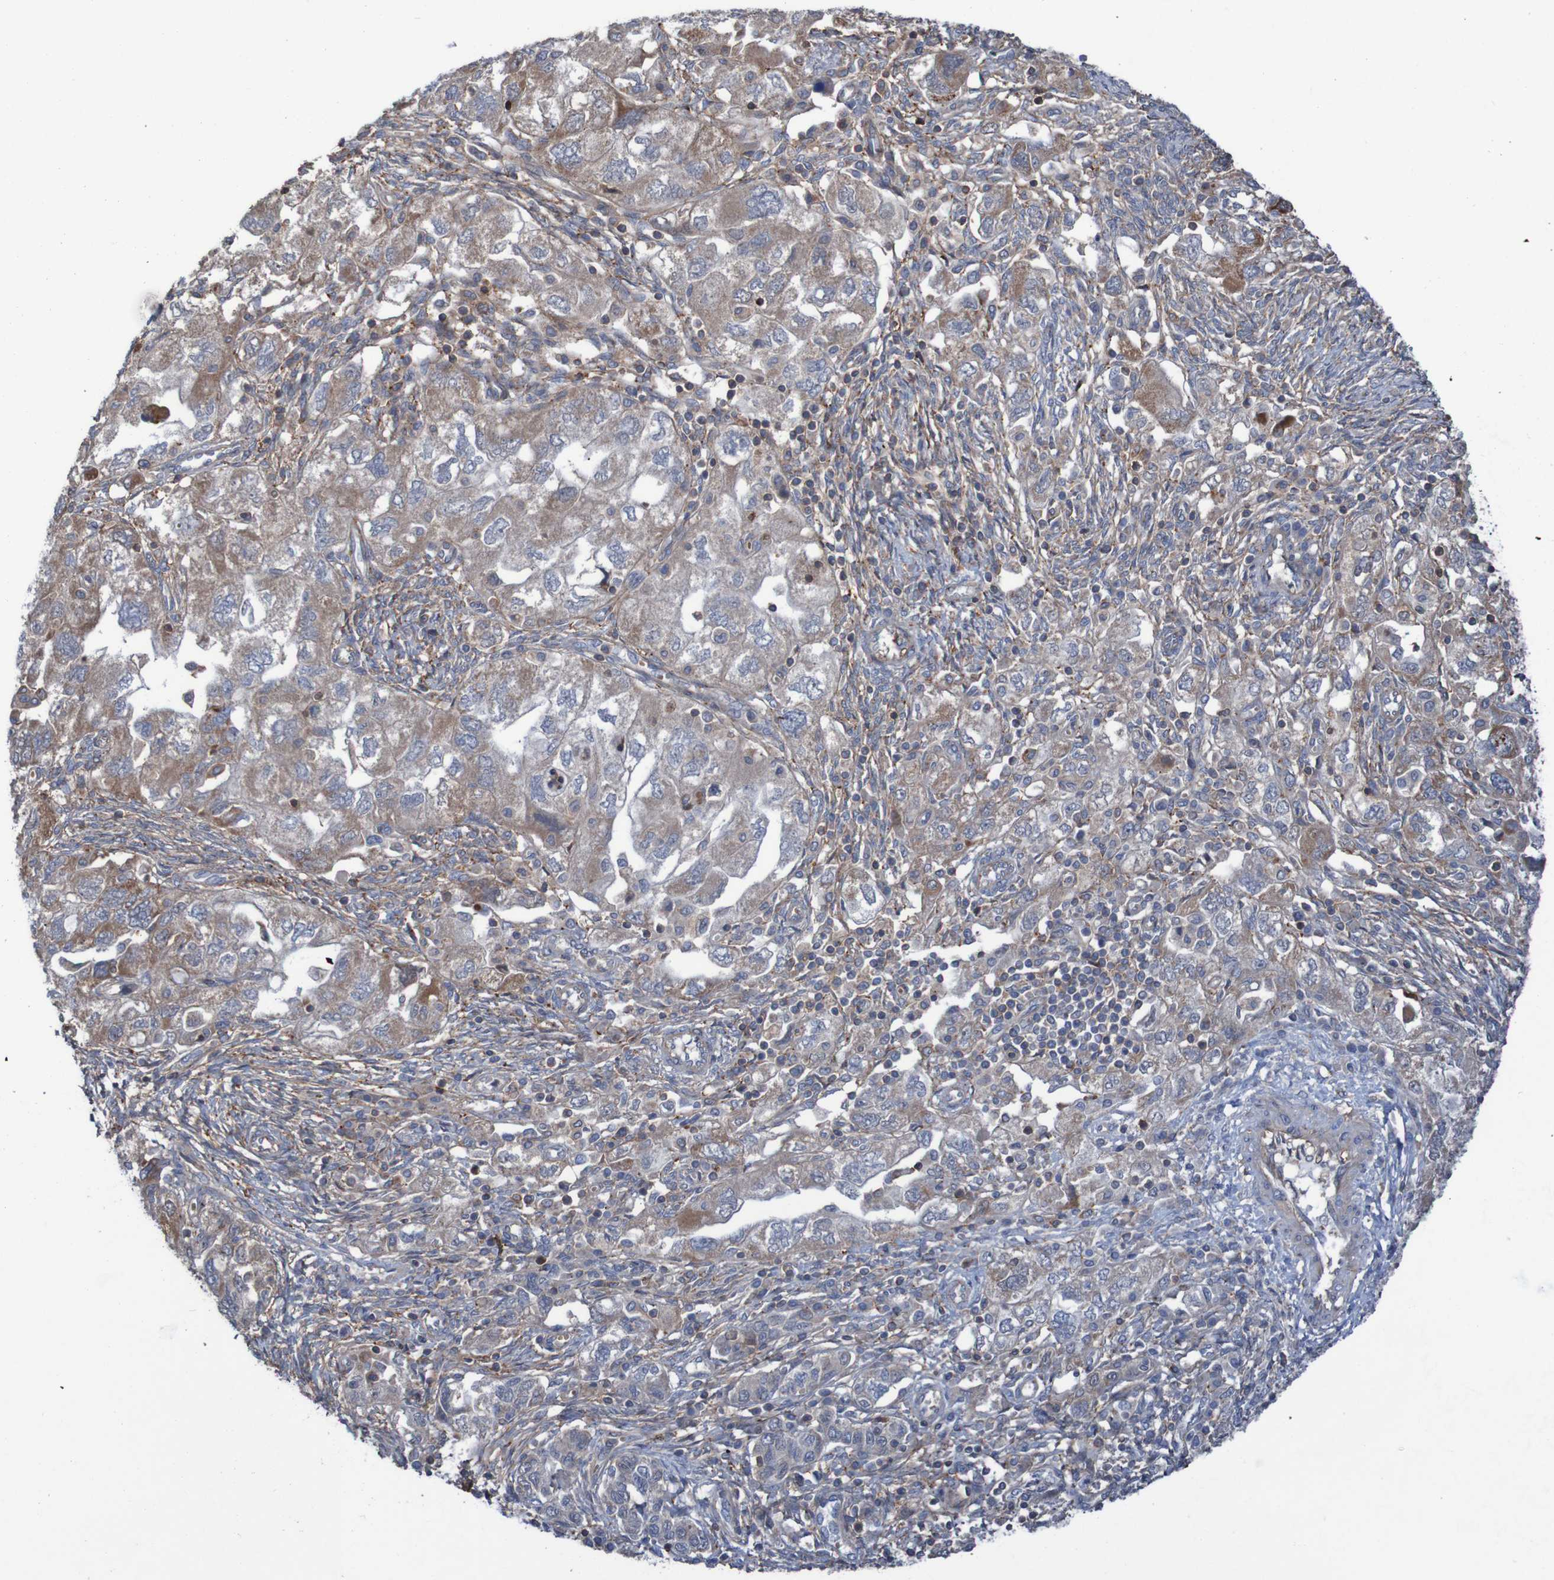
{"staining": {"intensity": "moderate", "quantity": ">75%", "location": "cytoplasmic/membranous"}, "tissue": "ovarian cancer", "cell_type": "Tumor cells", "image_type": "cancer", "snomed": [{"axis": "morphology", "description": "Carcinoma, NOS"}, {"axis": "morphology", "description": "Cystadenocarcinoma, serous, NOS"}, {"axis": "topography", "description": "Ovary"}], "caption": "Ovarian carcinoma stained with IHC reveals moderate cytoplasmic/membranous positivity in approximately >75% of tumor cells.", "gene": "PDGFB", "patient": {"sex": "female", "age": 69}}